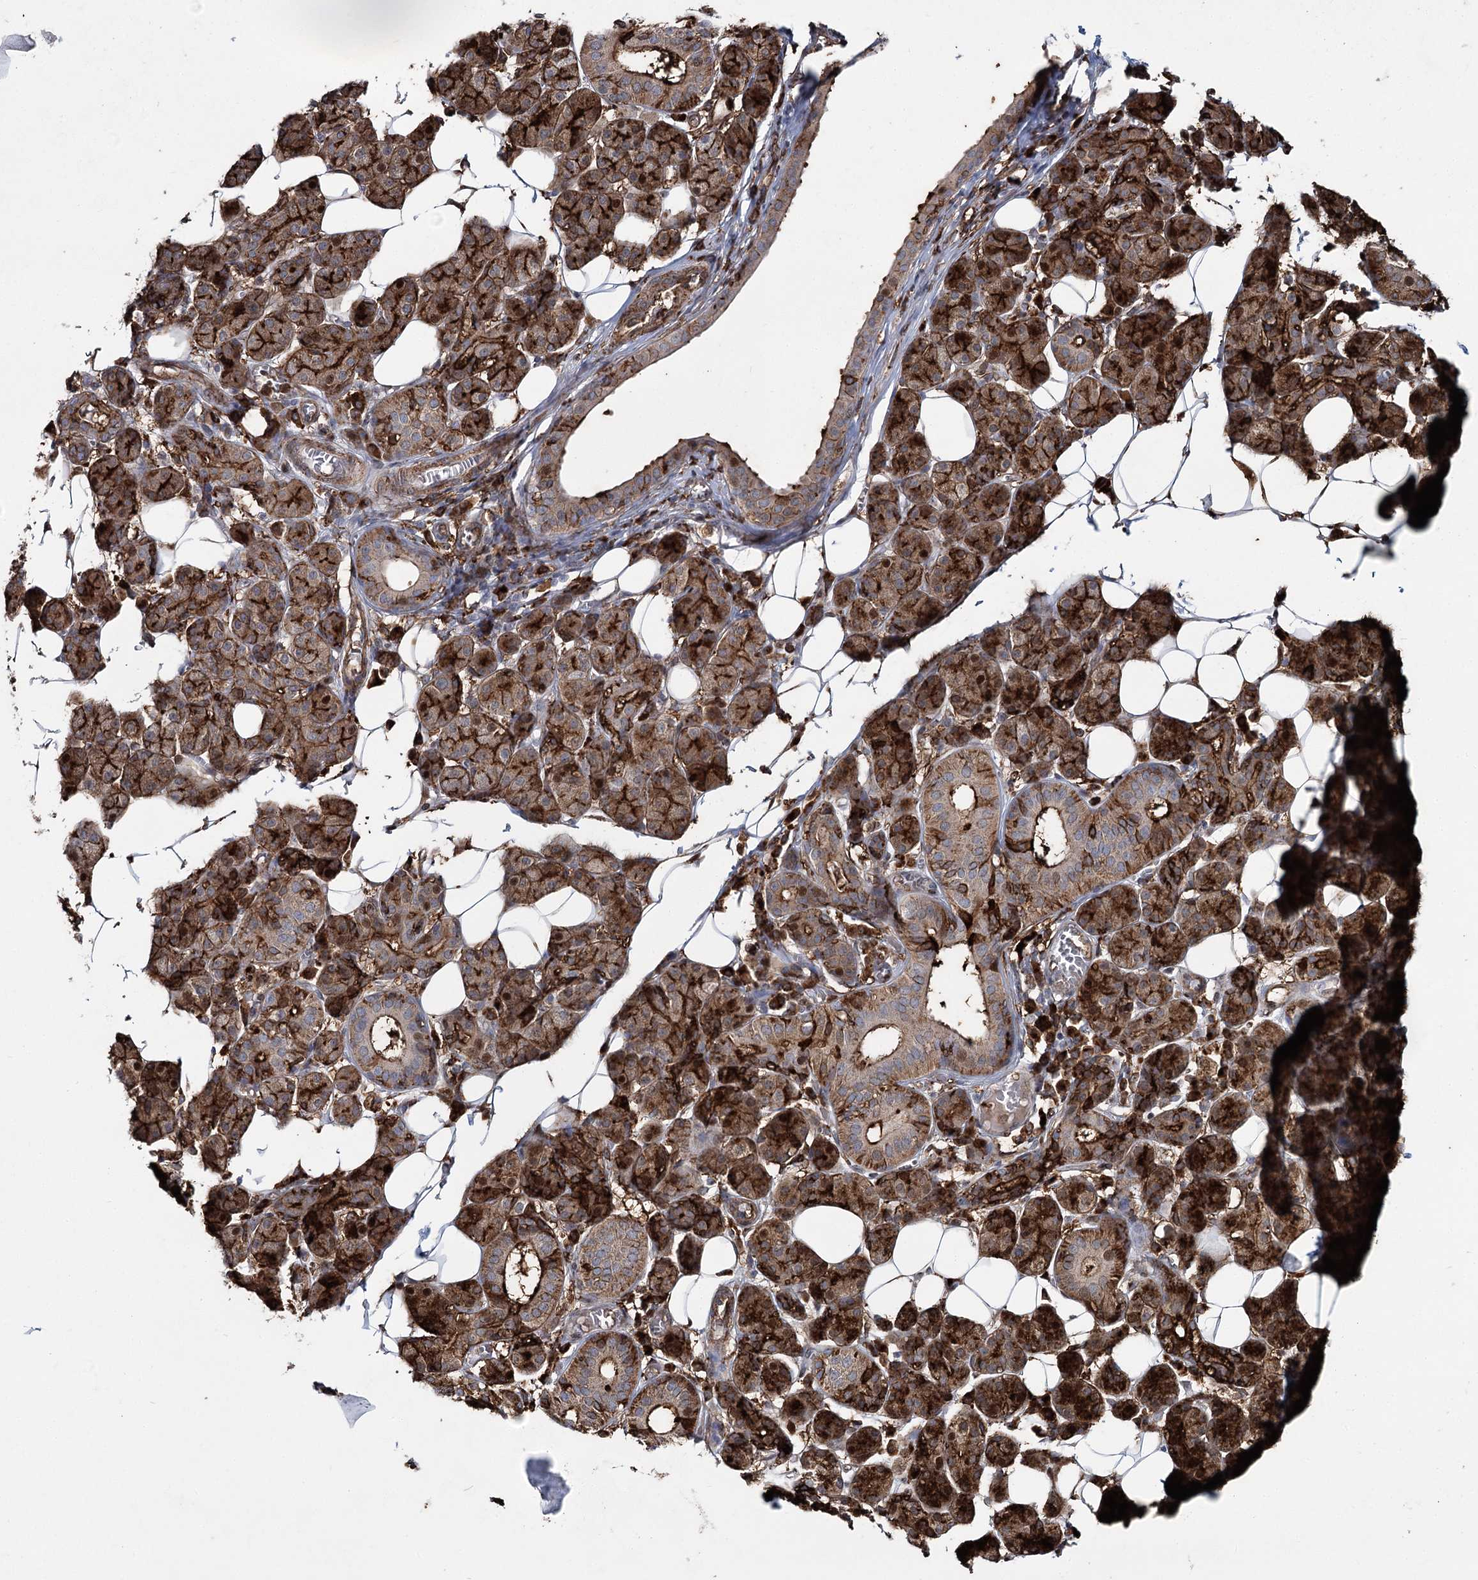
{"staining": {"intensity": "strong", "quantity": ">75%", "location": "cytoplasmic/membranous"}, "tissue": "salivary gland", "cell_type": "Glandular cells", "image_type": "normal", "snomed": [{"axis": "morphology", "description": "Normal tissue, NOS"}, {"axis": "topography", "description": "Salivary gland"}], "caption": "Benign salivary gland reveals strong cytoplasmic/membranous expression in approximately >75% of glandular cells The staining is performed using DAB (3,3'-diaminobenzidine) brown chromogen to label protein expression. The nuclei are counter-stained blue using hematoxylin..", "gene": "DCUN1D4", "patient": {"sex": "female", "age": 33}}